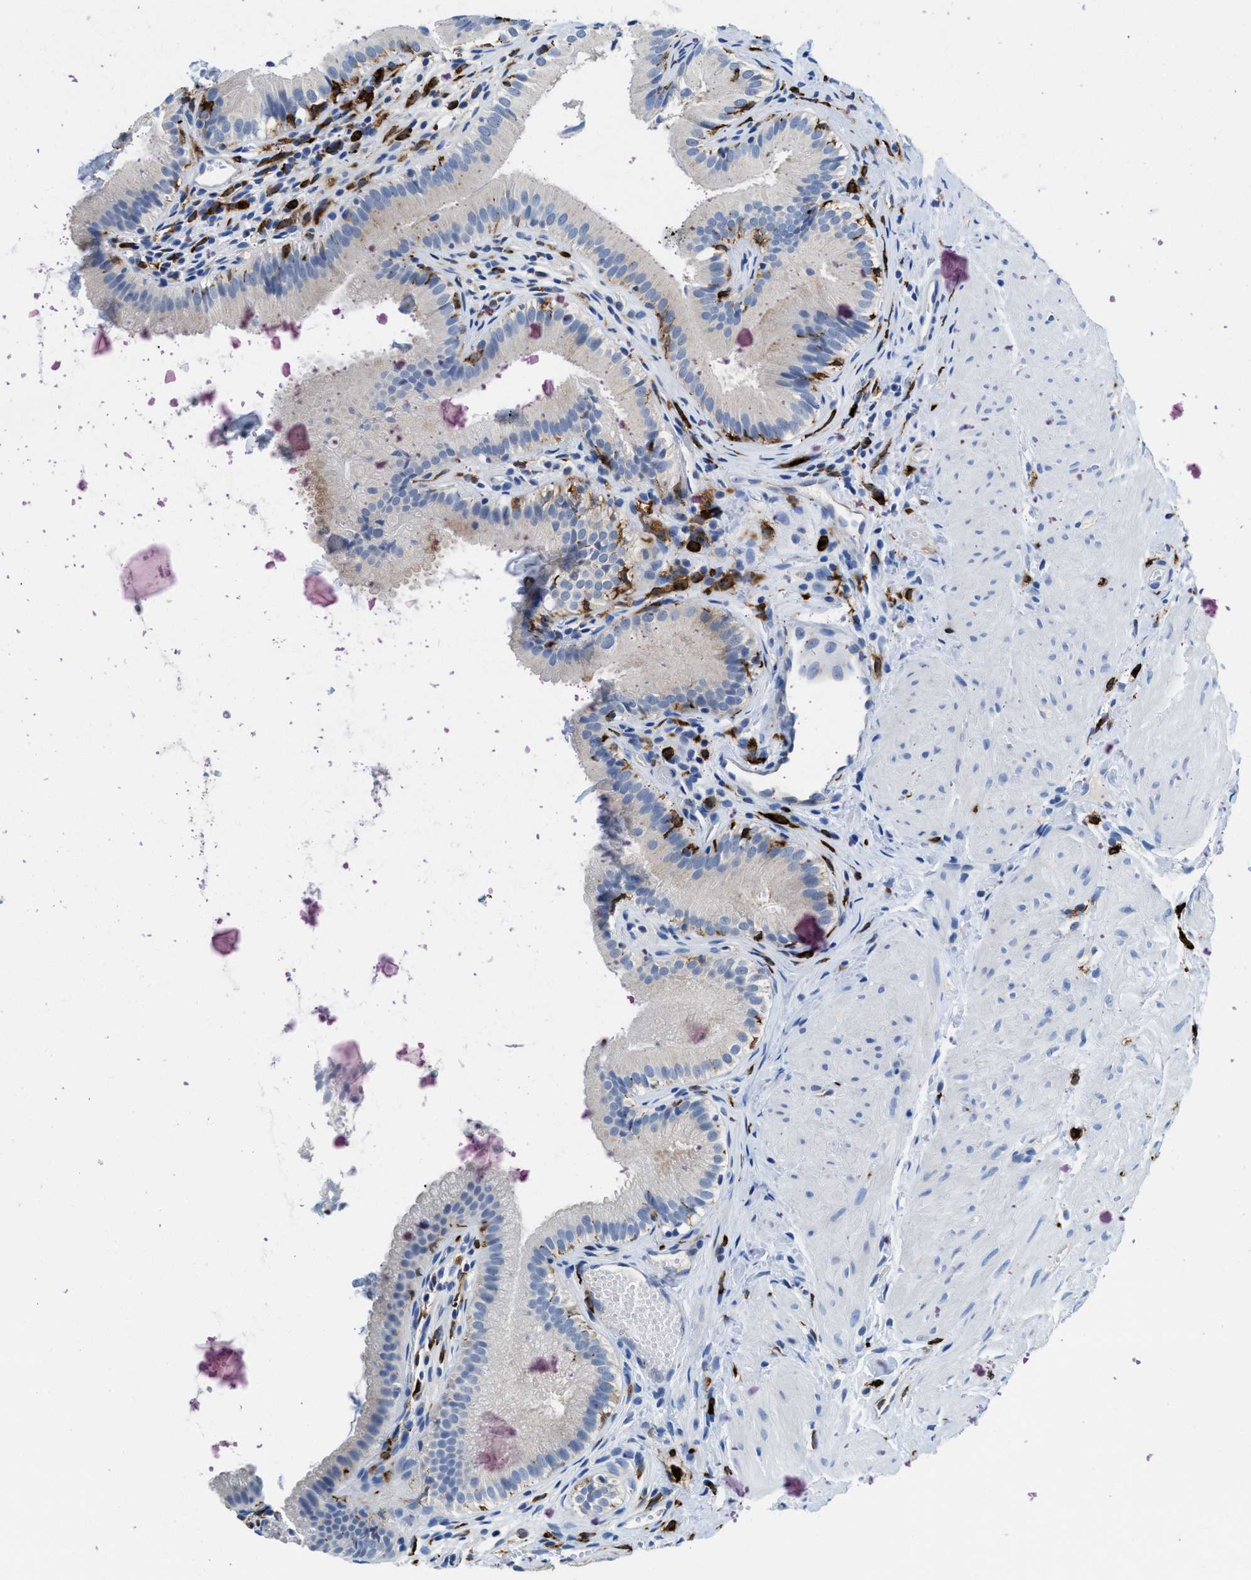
{"staining": {"intensity": "moderate", "quantity": "<25%", "location": "cytoplasmic/membranous"}, "tissue": "gallbladder", "cell_type": "Glandular cells", "image_type": "normal", "snomed": [{"axis": "morphology", "description": "Normal tissue, NOS"}, {"axis": "topography", "description": "Gallbladder"}], "caption": "The image exhibits immunohistochemical staining of unremarkable gallbladder. There is moderate cytoplasmic/membranous staining is identified in about <25% of glandular cells. (Stains: DAB in brown, nuclei in blue, Microscopy: brightfield microscopy at high magnification).", "gene": "CD226", "patient": {"sex": "female", "age": 26}}